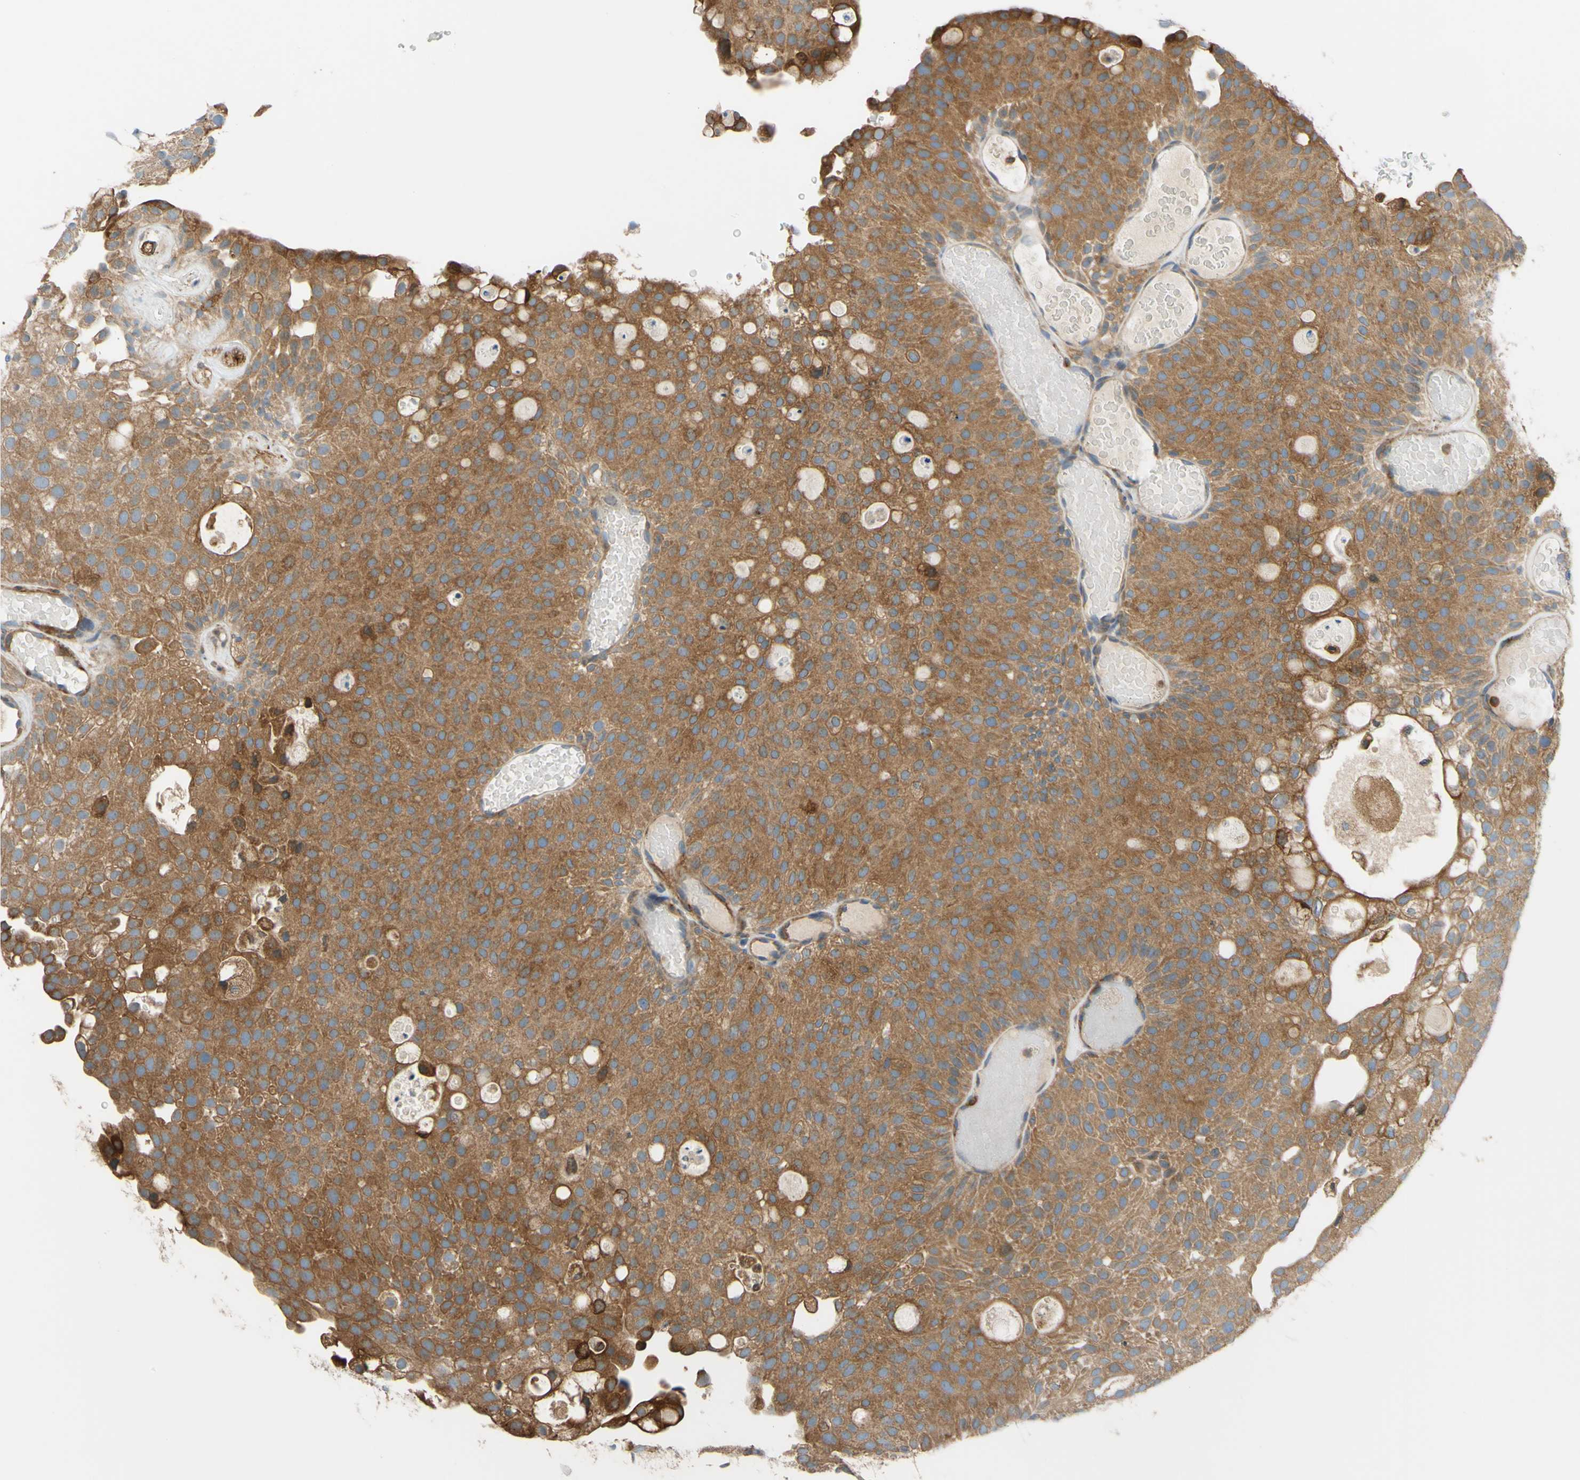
{"staining": {"intensity": "moderate", "quantity": ">75%", "location": "cytoplasmic/membranous"}, "tissue": "urothelial cancer", "cell_type": "Tumor cells", "image_type": "cancer", "snomed": [{"axis": "morphology", "description": "Urothelial carcinoma, Low grade"}, {"axis": "topography", "description": "Urinary bladder"}], "caption": "Protein staining of low-grade urothelial carcinoma tissue exhibits moderate cytoplasmic/membranous staining in approximately >75% of tumor cells.", "gene": "POR", "patient": {"sex": "male", "age": 78}}